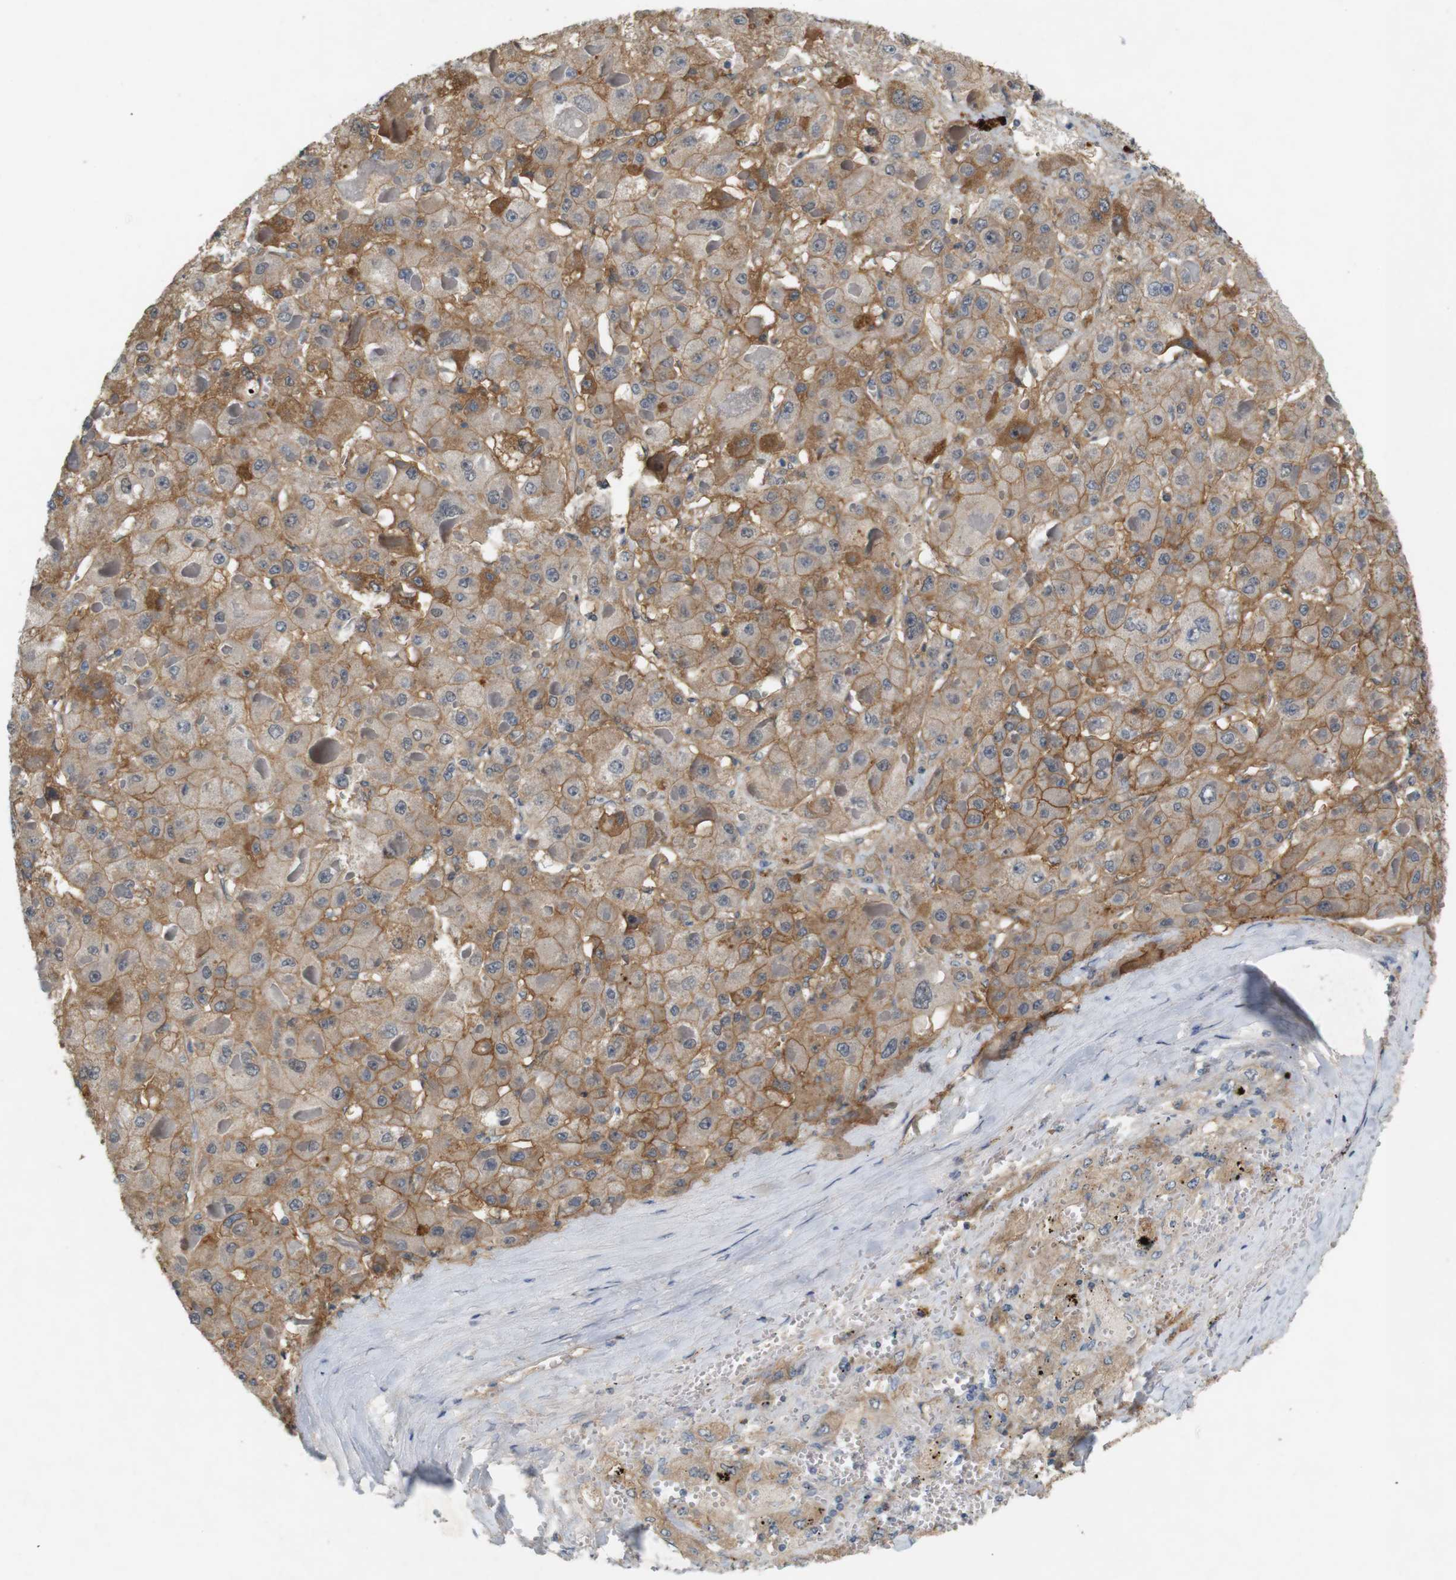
{"staining": {"intensity": "moderate", "quantity": ">75%", "location": "cytoplasmic/membranous"}, "tissue": "liver cancer", "cell_type": "Tumor cells", "image_type": "cancer", "snomed": [{"axis": "morphology", "description": "Carcinoma, Hepatocellular, NOS"}, {"axis": "topography", "description": "Liver"}], "caption": "An immunohistochemistry (IHC) micrograph of neoplastic tissue is shown. Protein staining in brown highlights moderate cytoplasmic/membranous positivity in liver cancer (hepatocellular carcinoma) within tumor cells.", "gene": "PVR", "patient": {"sex": "female", "age": 73}}